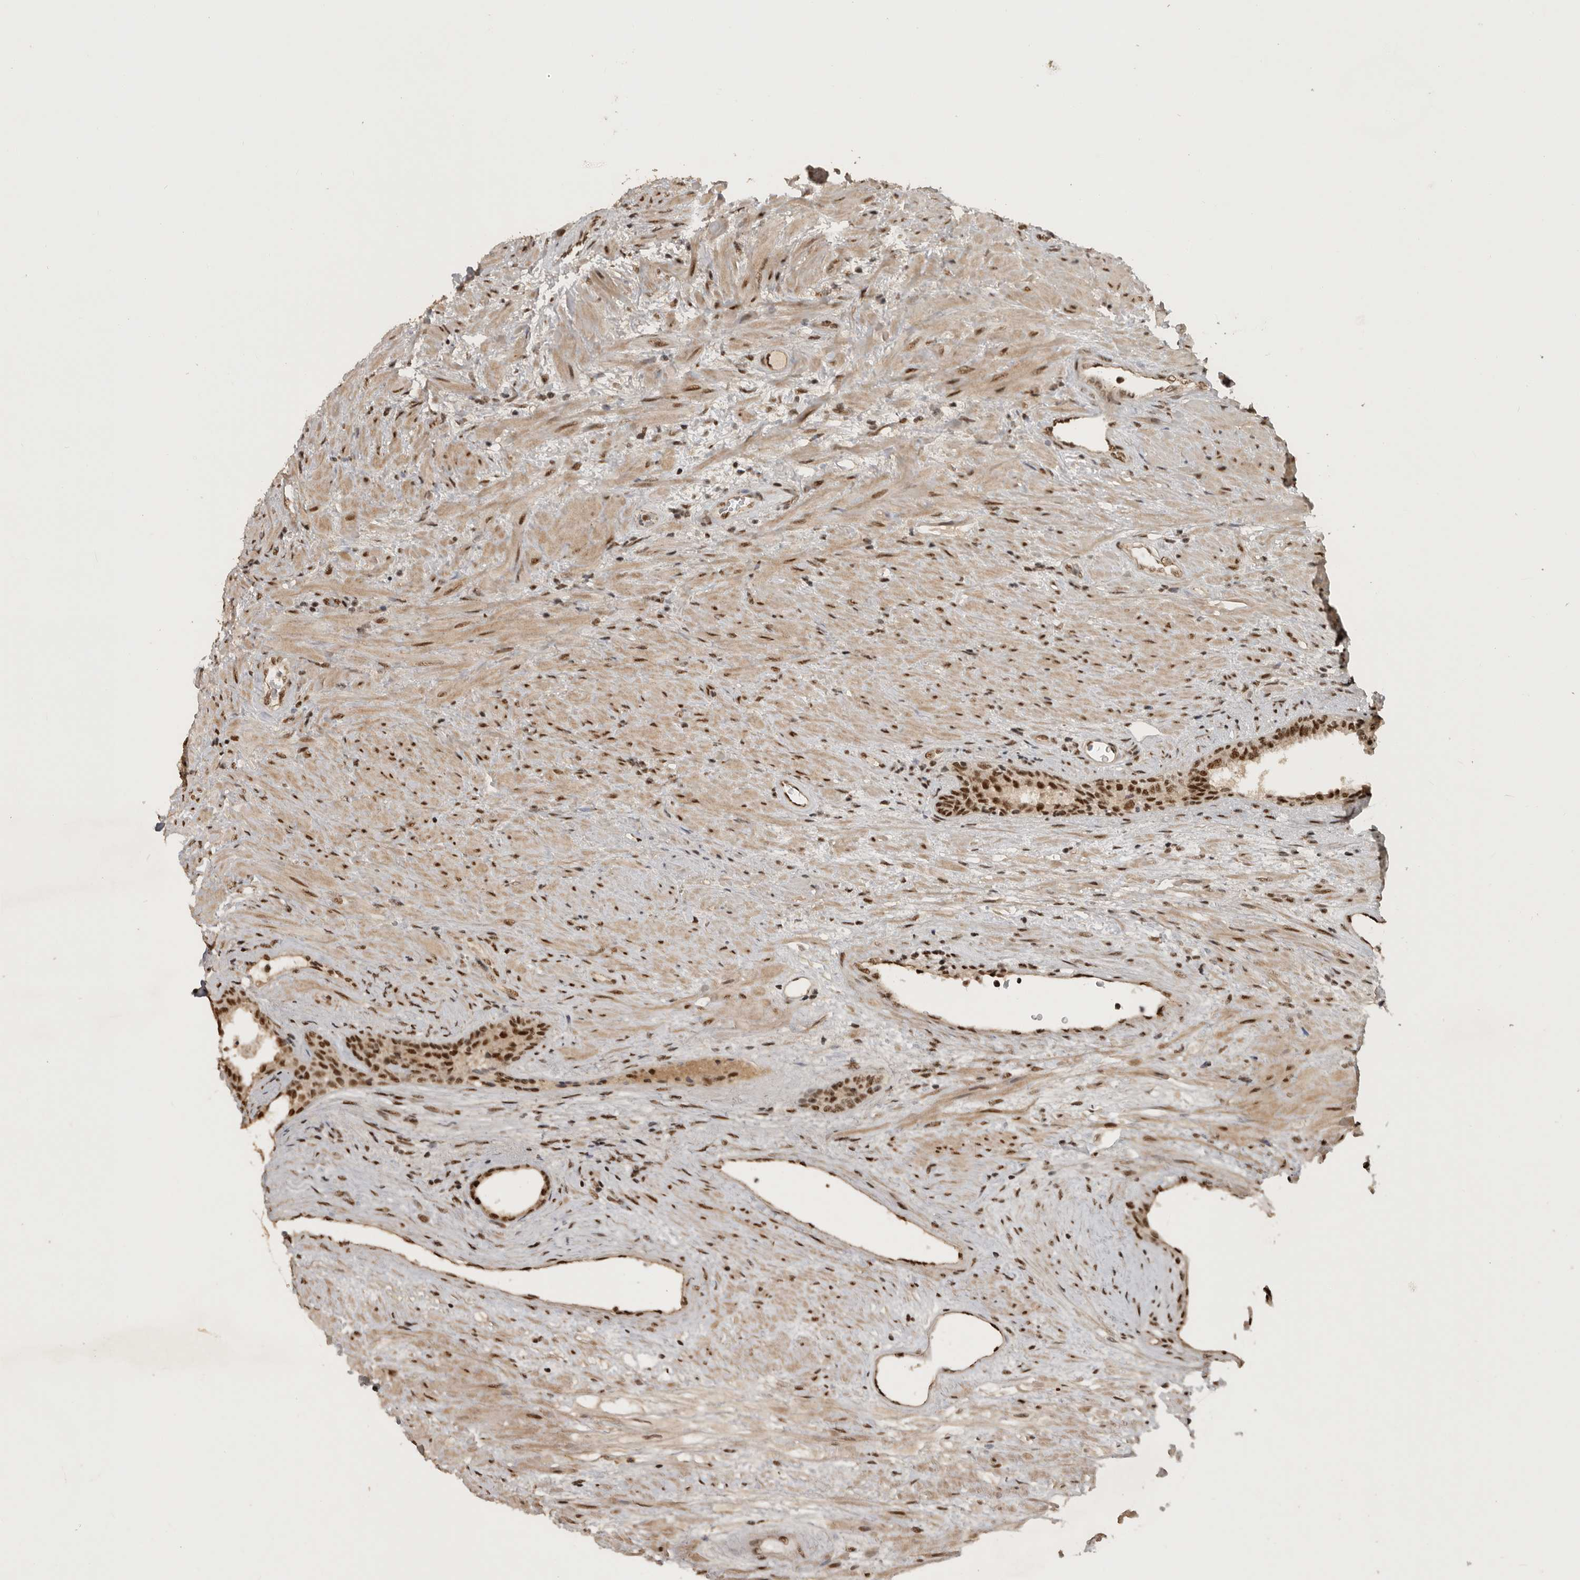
{"staining": {"intensity": "strong", "quantity": ">75%", "location": "nuclear"}, "tissue": "prostate", "cell_type": "Glandular cells", "image_type": "normal", "snomed": [{"axis": "morphology", "description": "Normal tissue, NOS"}, {"axis": "topography", "description": "Prostate"}], "caption": "Immunohistochemical staining of normal human prostate exhibits strong nuclear protein expression in about >75% of glandular cells.", "gene": "CBLL1", "patient": {"sex": "male", "age": 76}}